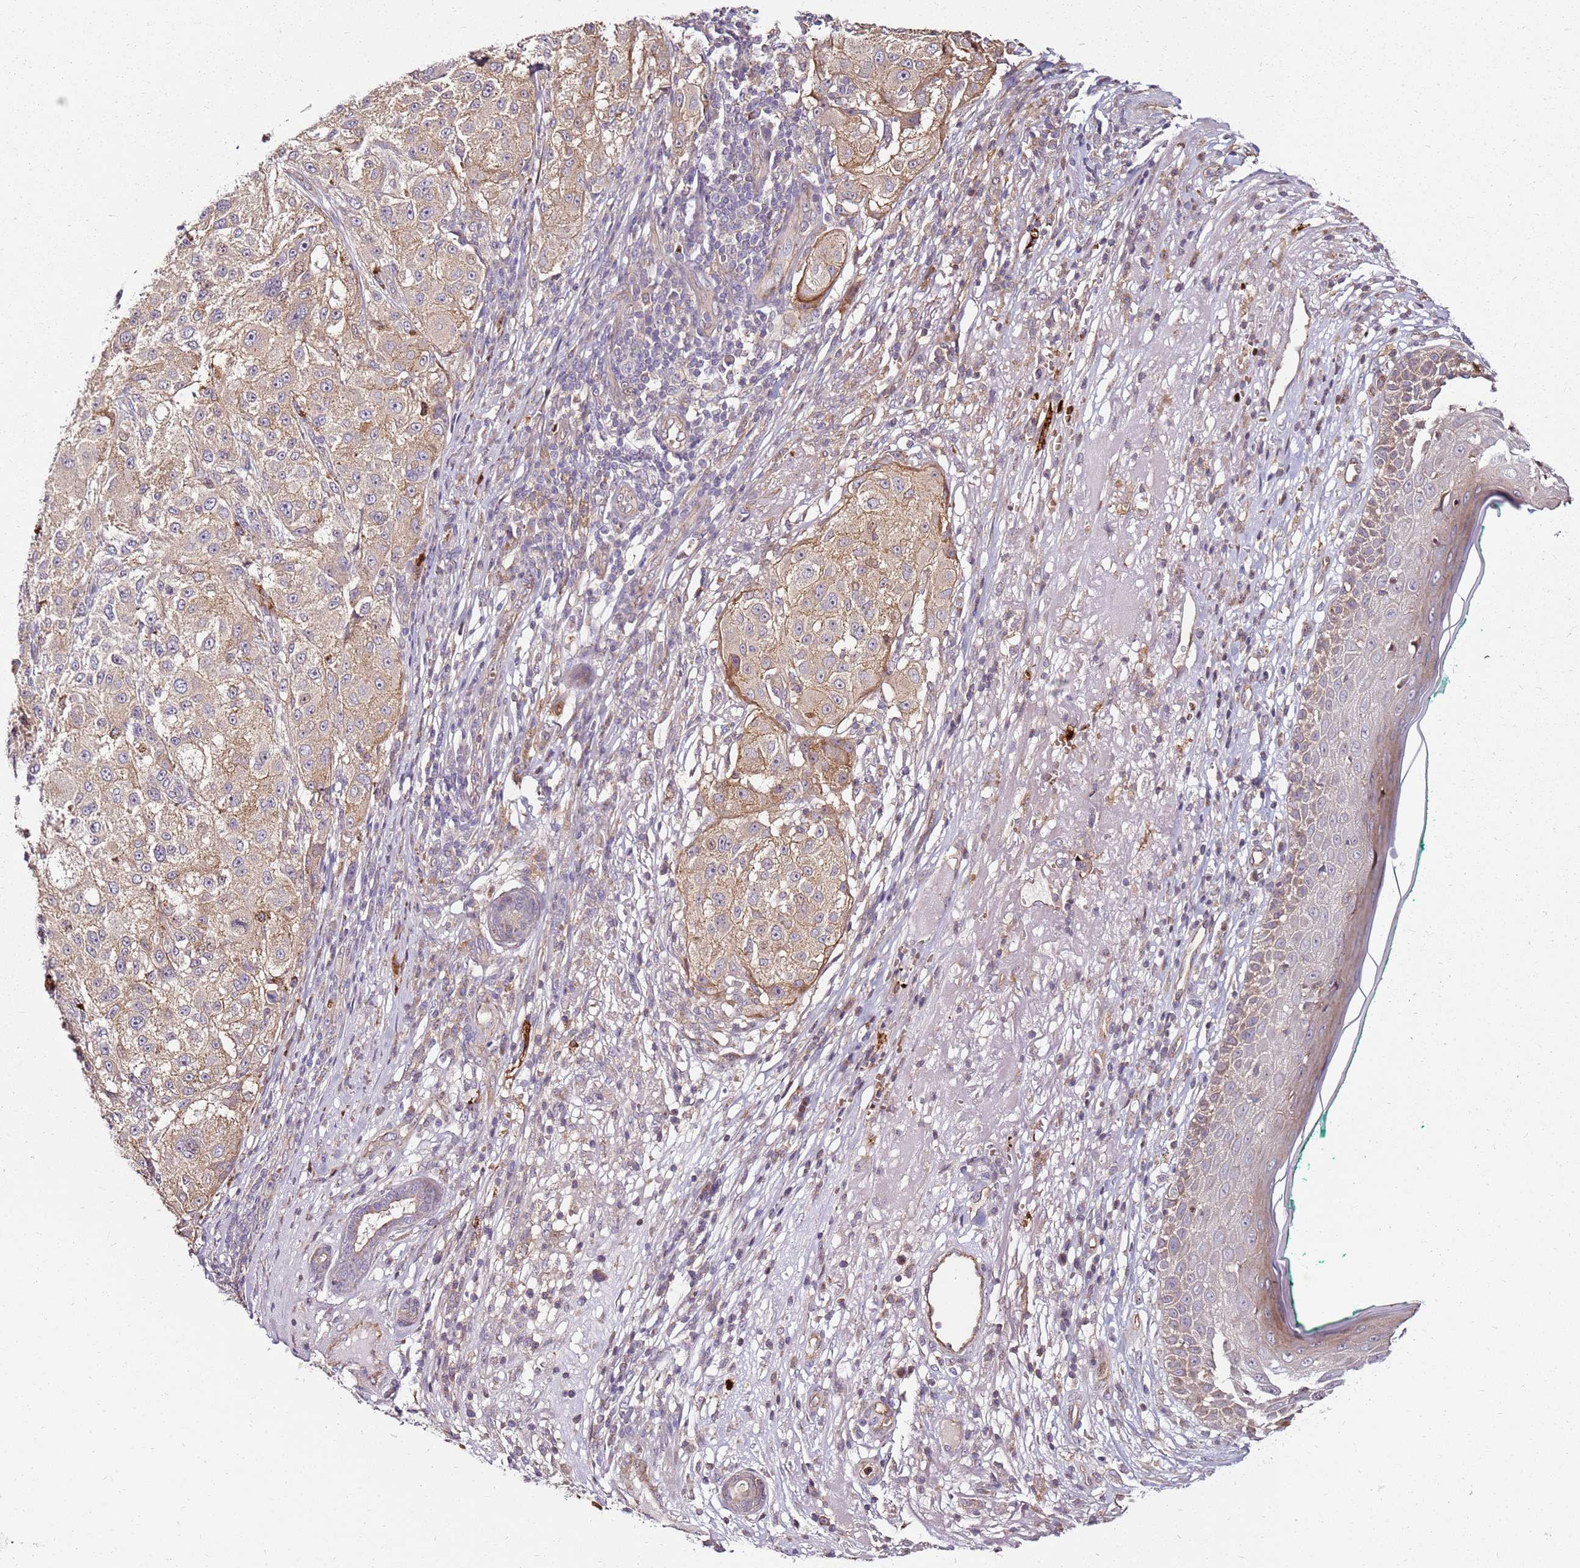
{"staining": {"intensity": "weak", "quantity": ">75%", "location": "cytoplasmic/membranous"}, "tissue": "melanoma", "cell_type": "Tumor cells", "image_type": "cancer", "snomed": [{"axis": "morphology", "description": "Necrosis, NOS"}, {"axis": "morphology", "description": "Malignant melanoma, NOS"}, {"axis": "topography", "description": "Skin"}], "caption": "A high-resolution image shows IHC staining of malignant melanoma, which shows weak cytoplasmic/membranous positivity in about >75% of tumor cells. The protein is shown in brown color, while the nuclei are stained blue.", "gene": "RNF11", "patient": {"sex": "female", "age": 87}}